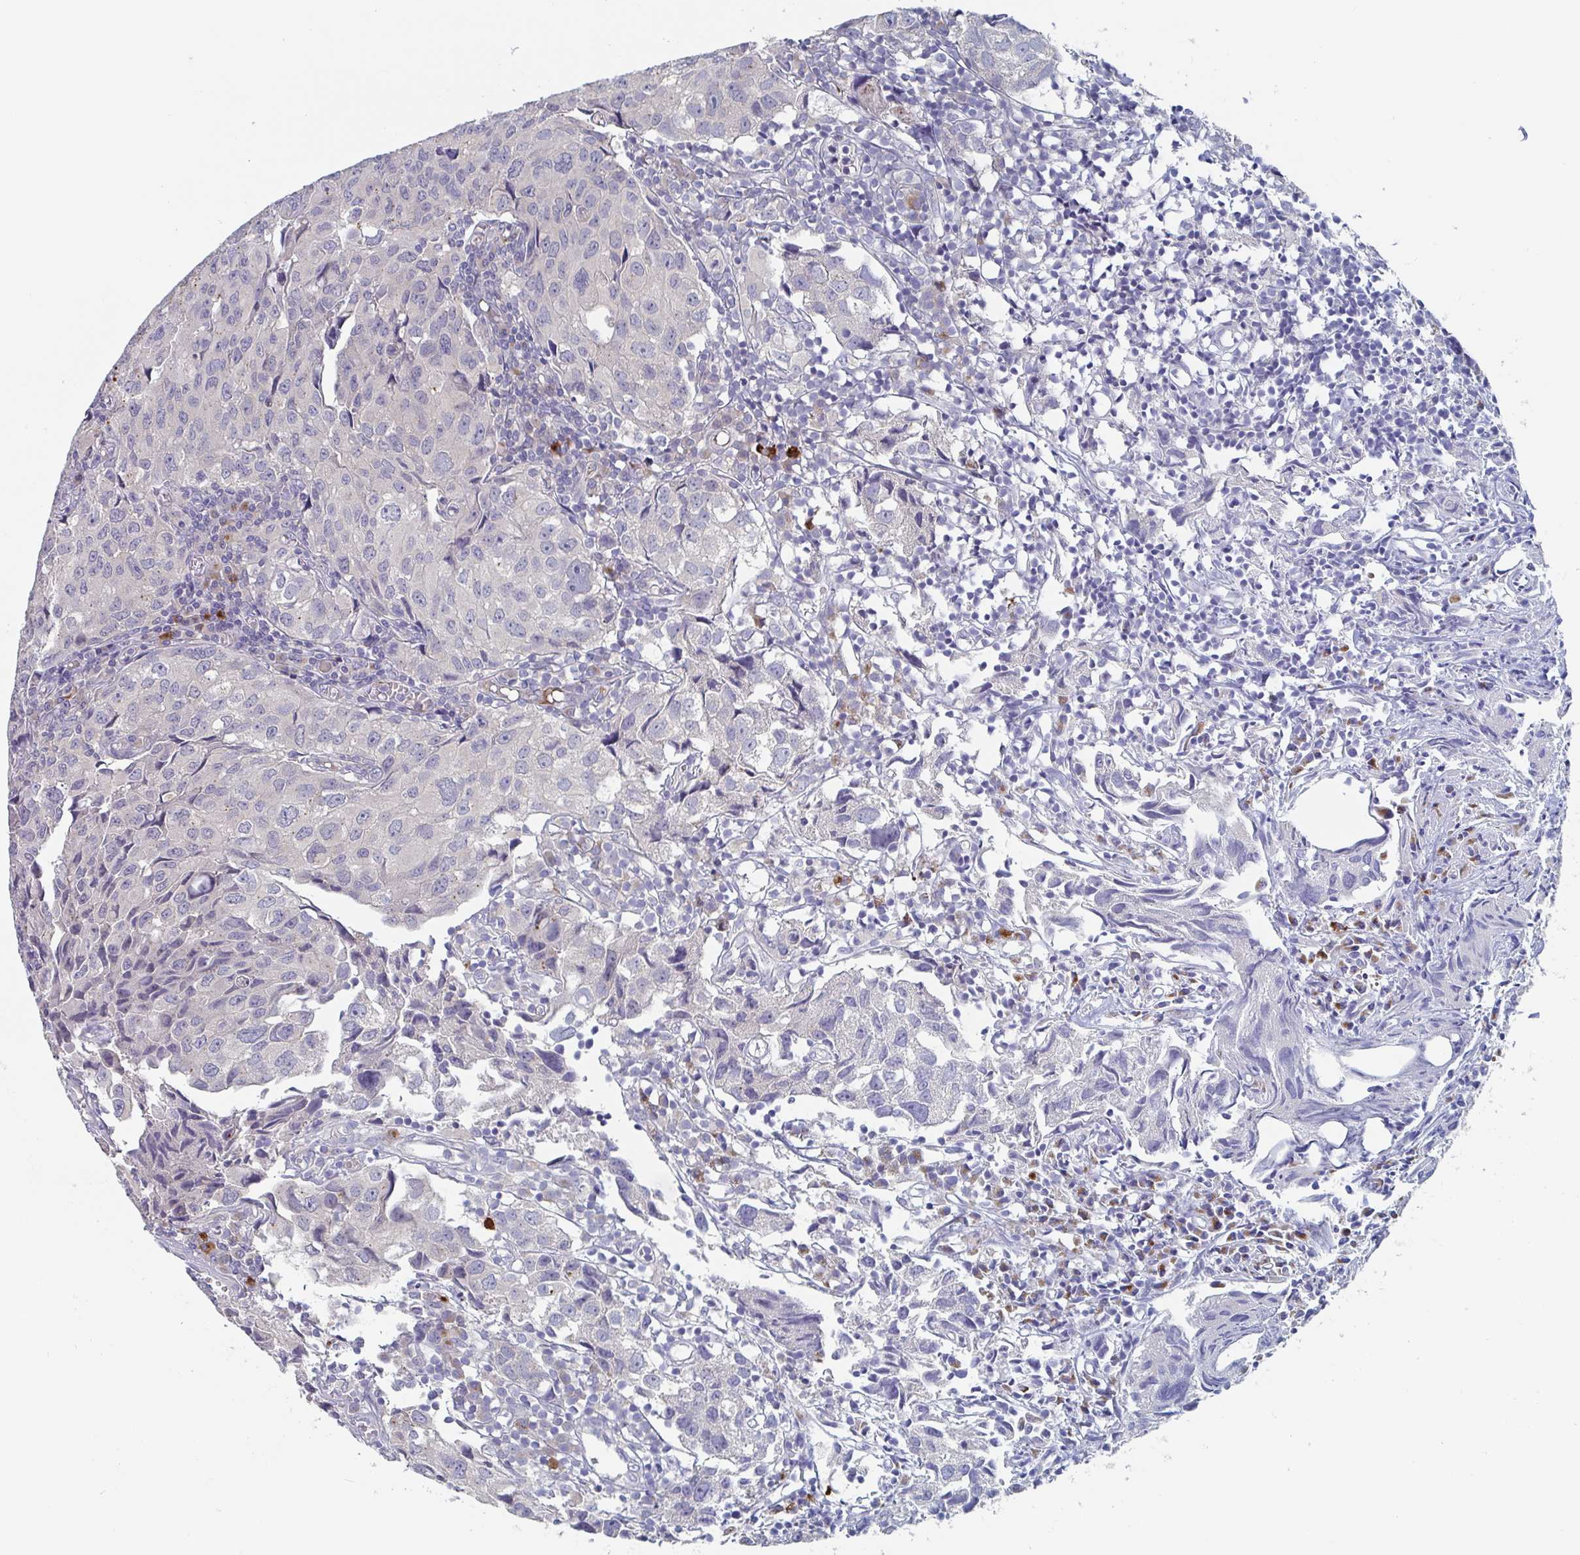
{"staining": {"intensity": "negative", "quantity": "none", "location": "none"}, "tissue": "urothelial cancer", "cell_type": "Tumor cells", "image_type": "cancer", "snomed": [{"axis": "morphology", "description": "Urothelial carcinoma, High grade"}, {"axis": "topography", "description": "Urinary bladder"}], "caption": "Protein analysis of urothelial cancer reveals no significant positivity in tumor cells.", "gene": "NT5C3B", "patient": {"sex": "female", "age": 75}}